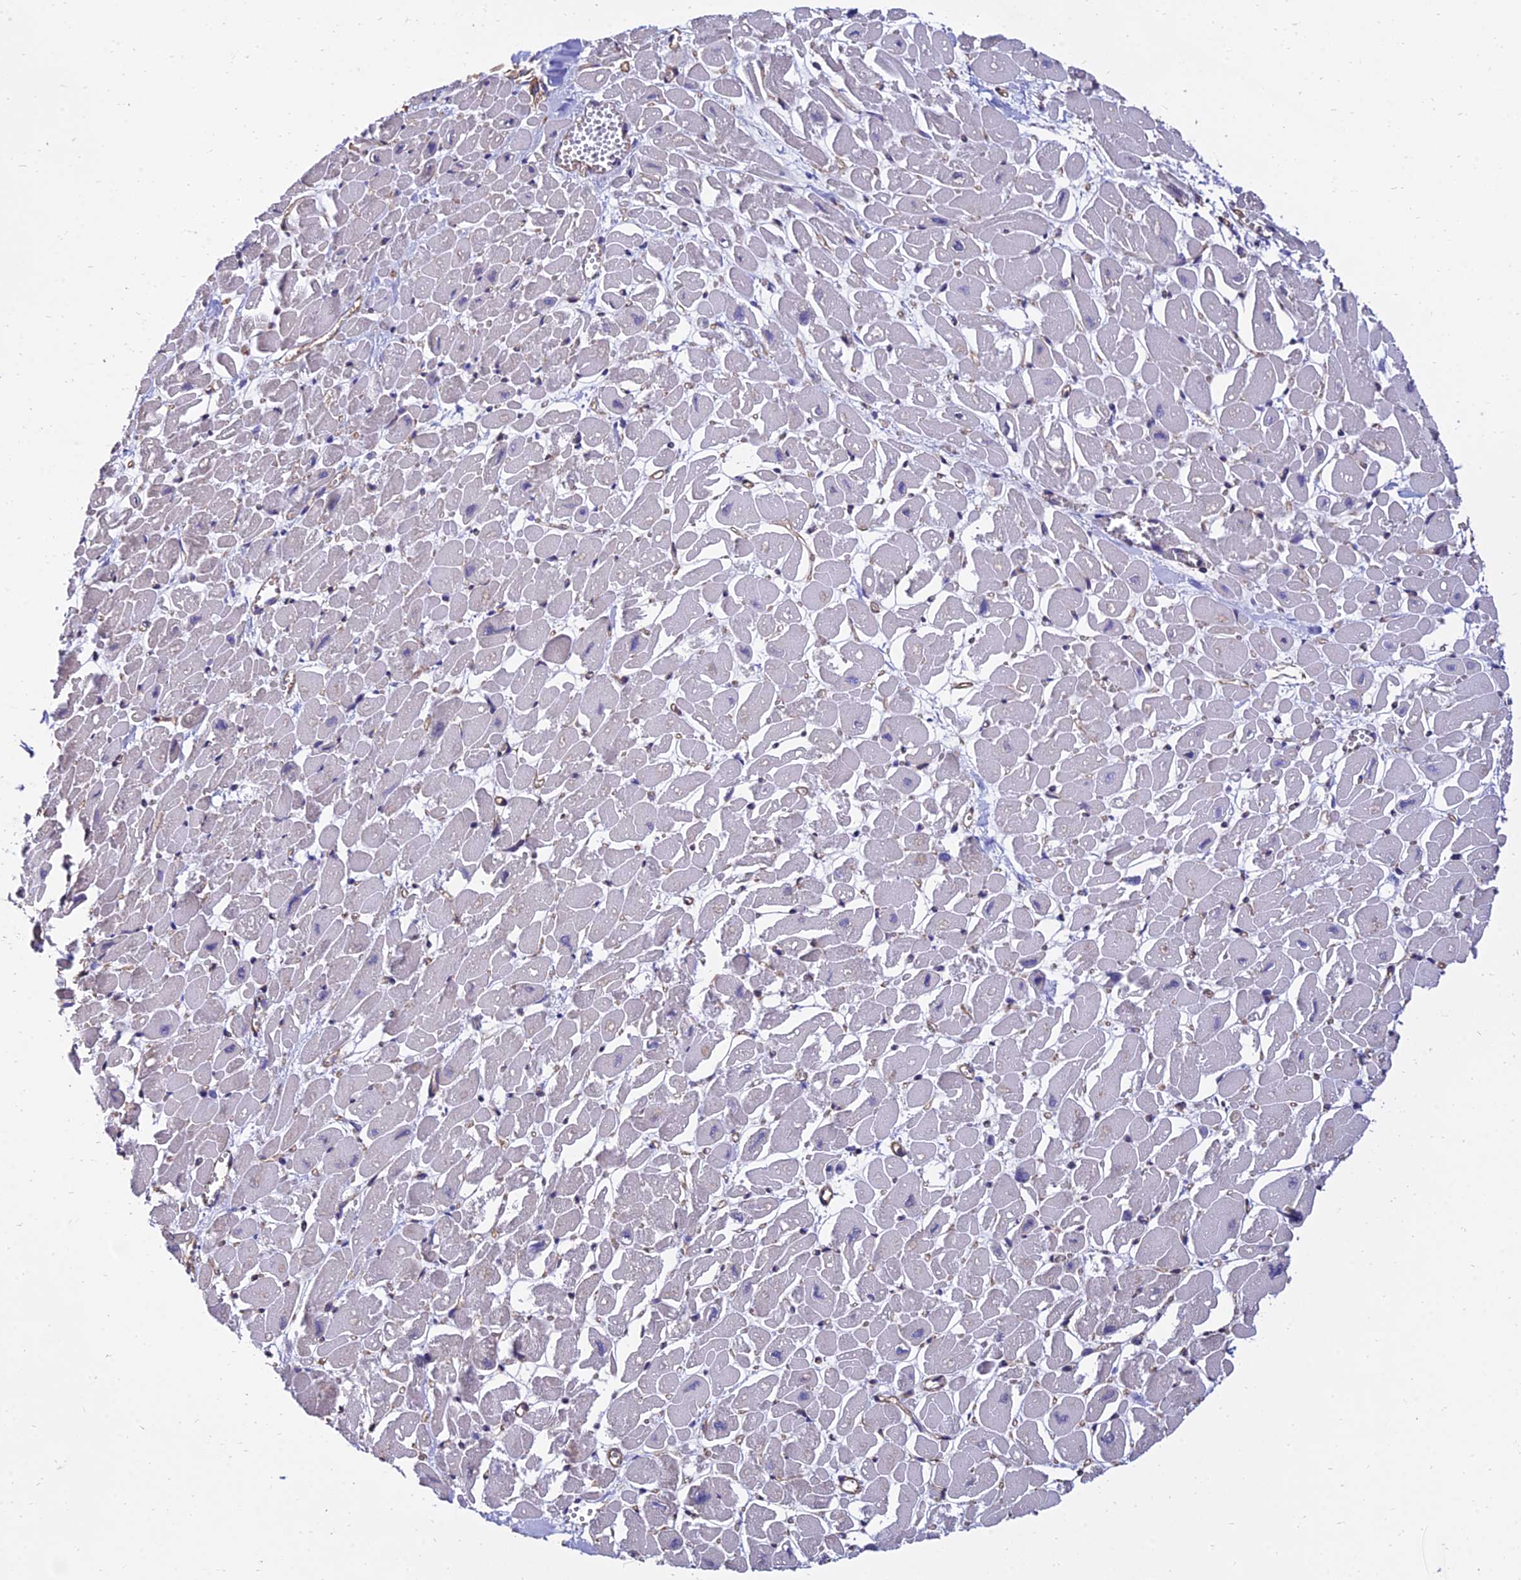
{"staining": {"intensity": "negative", "quantity": "none", "location": "none"}, "tissue": "heart muscle", "cell_type": "Cardiomyocytes", "image_type": "normal", "snomed": [{"axis": "morphology", "description": "Normal tissue, NOS"}, {"axis": "topography", "description": "Heart"}], "caption": "This is an IHC micrograph of normal heart muscle. There is no positivity in cardiomyocytes.", "gene": "CALM1", "patient": {"sex": "male", "age": 54}}